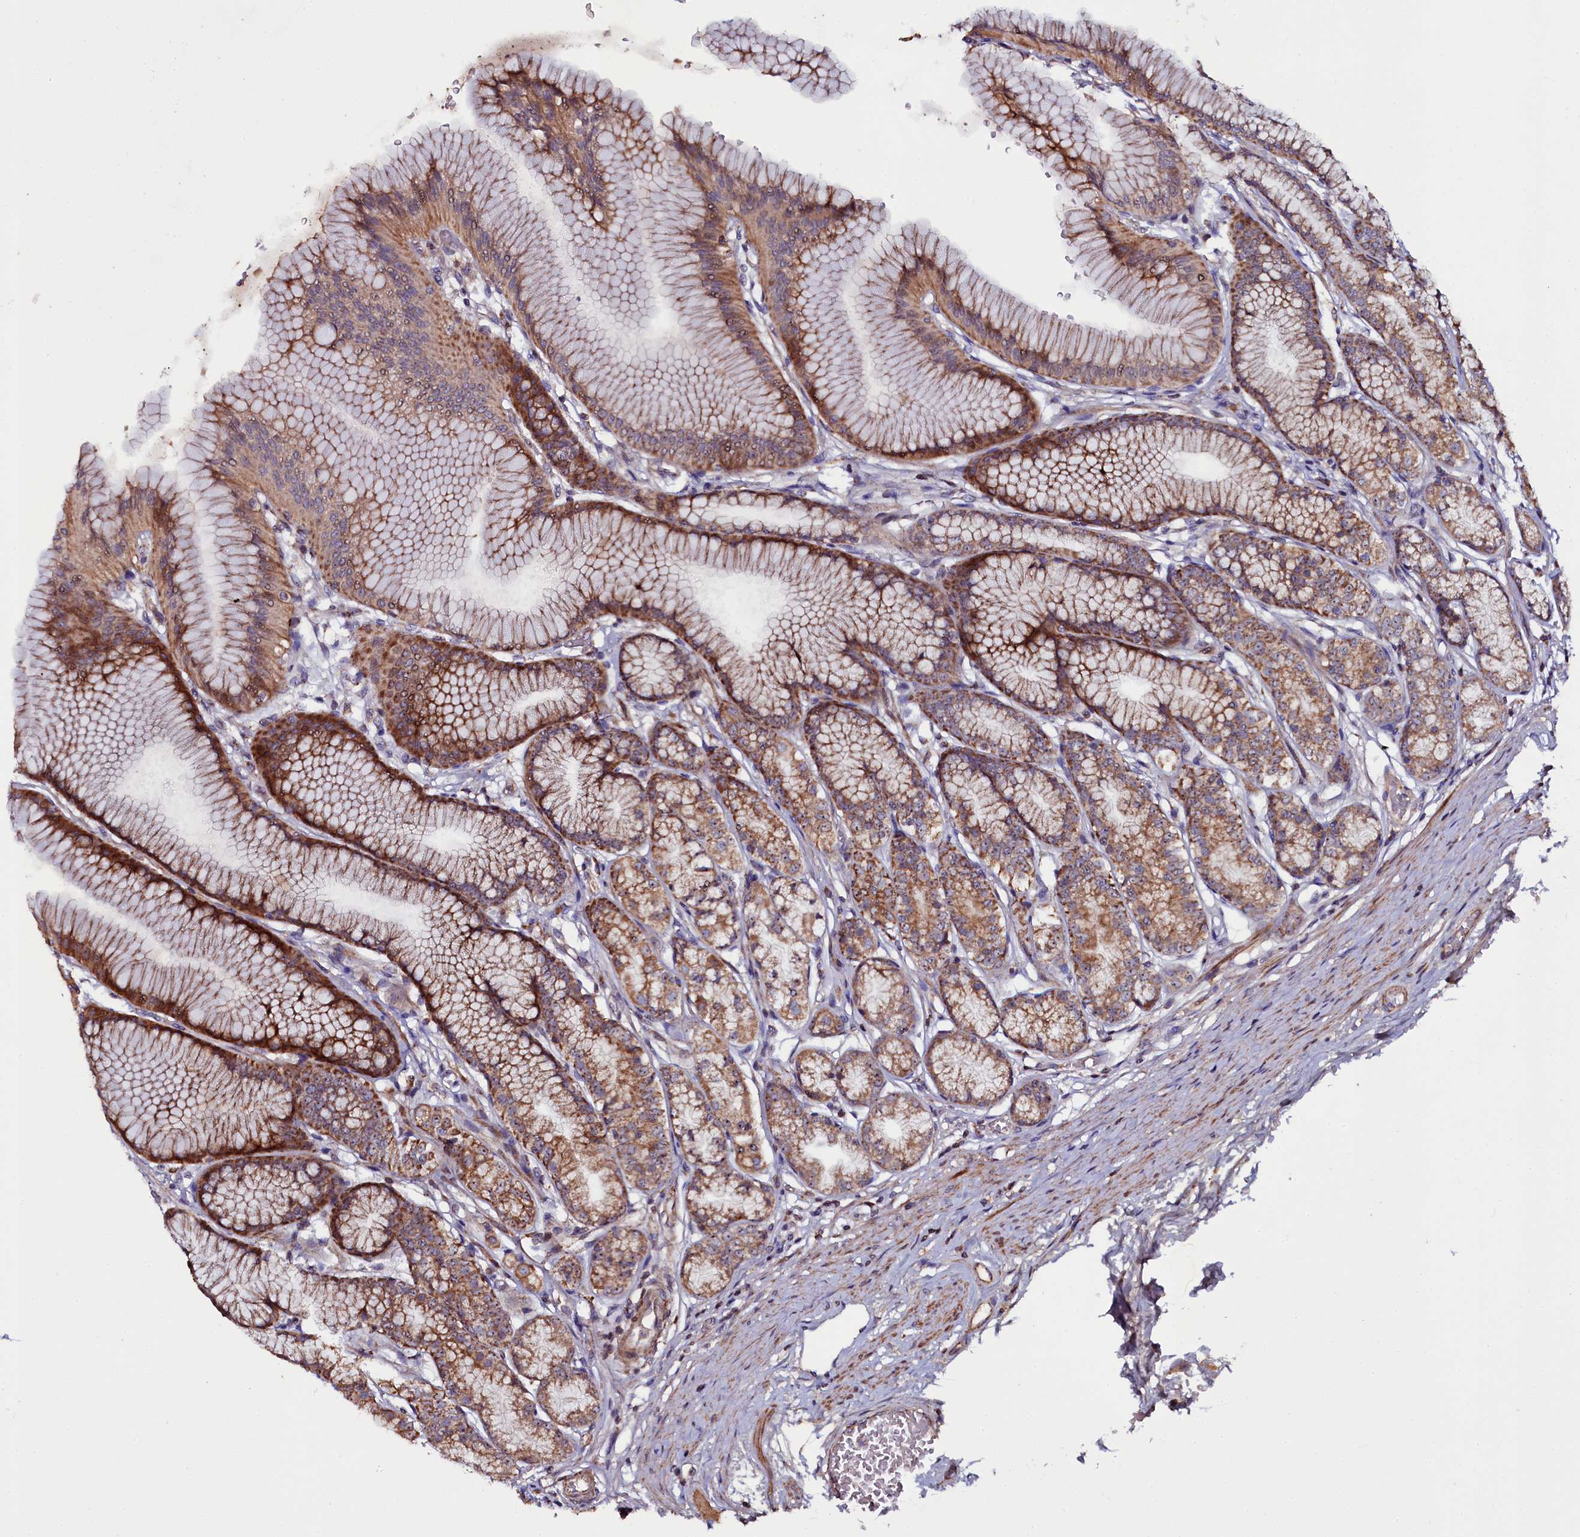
{"staining": {"intensity": "strong", "quantity": "25%-75%", "location": "cytoplasmic/membranous"}, "tissue": "stomach", "cell_type": "Glandular cells", "image_type": "normal", "snomed": [{"axis": "morphology", "description": "Normal tissue, NOS"}, {"axis": "morphology", "description": "Adenocarcinoma, NOS"}, {"axis": "morphology", "description": "Adenocarcinoma, High grade"}, {"axis": "topography", "description": "Stomach, upper"}, {"axis": "topography", "description": "Stomach"}], "caption": "The photomicrograph shows staining of benign stomach, revealing strong cytoplasmic/membranous protein staining (brown color) within glandular cells. (DAB (3,3'-diaminobenzidine) = brown stain, brightfield microscopy at high magnification).", "gene": "NAA80", "patient": {"sex": "female", "age": 65}}